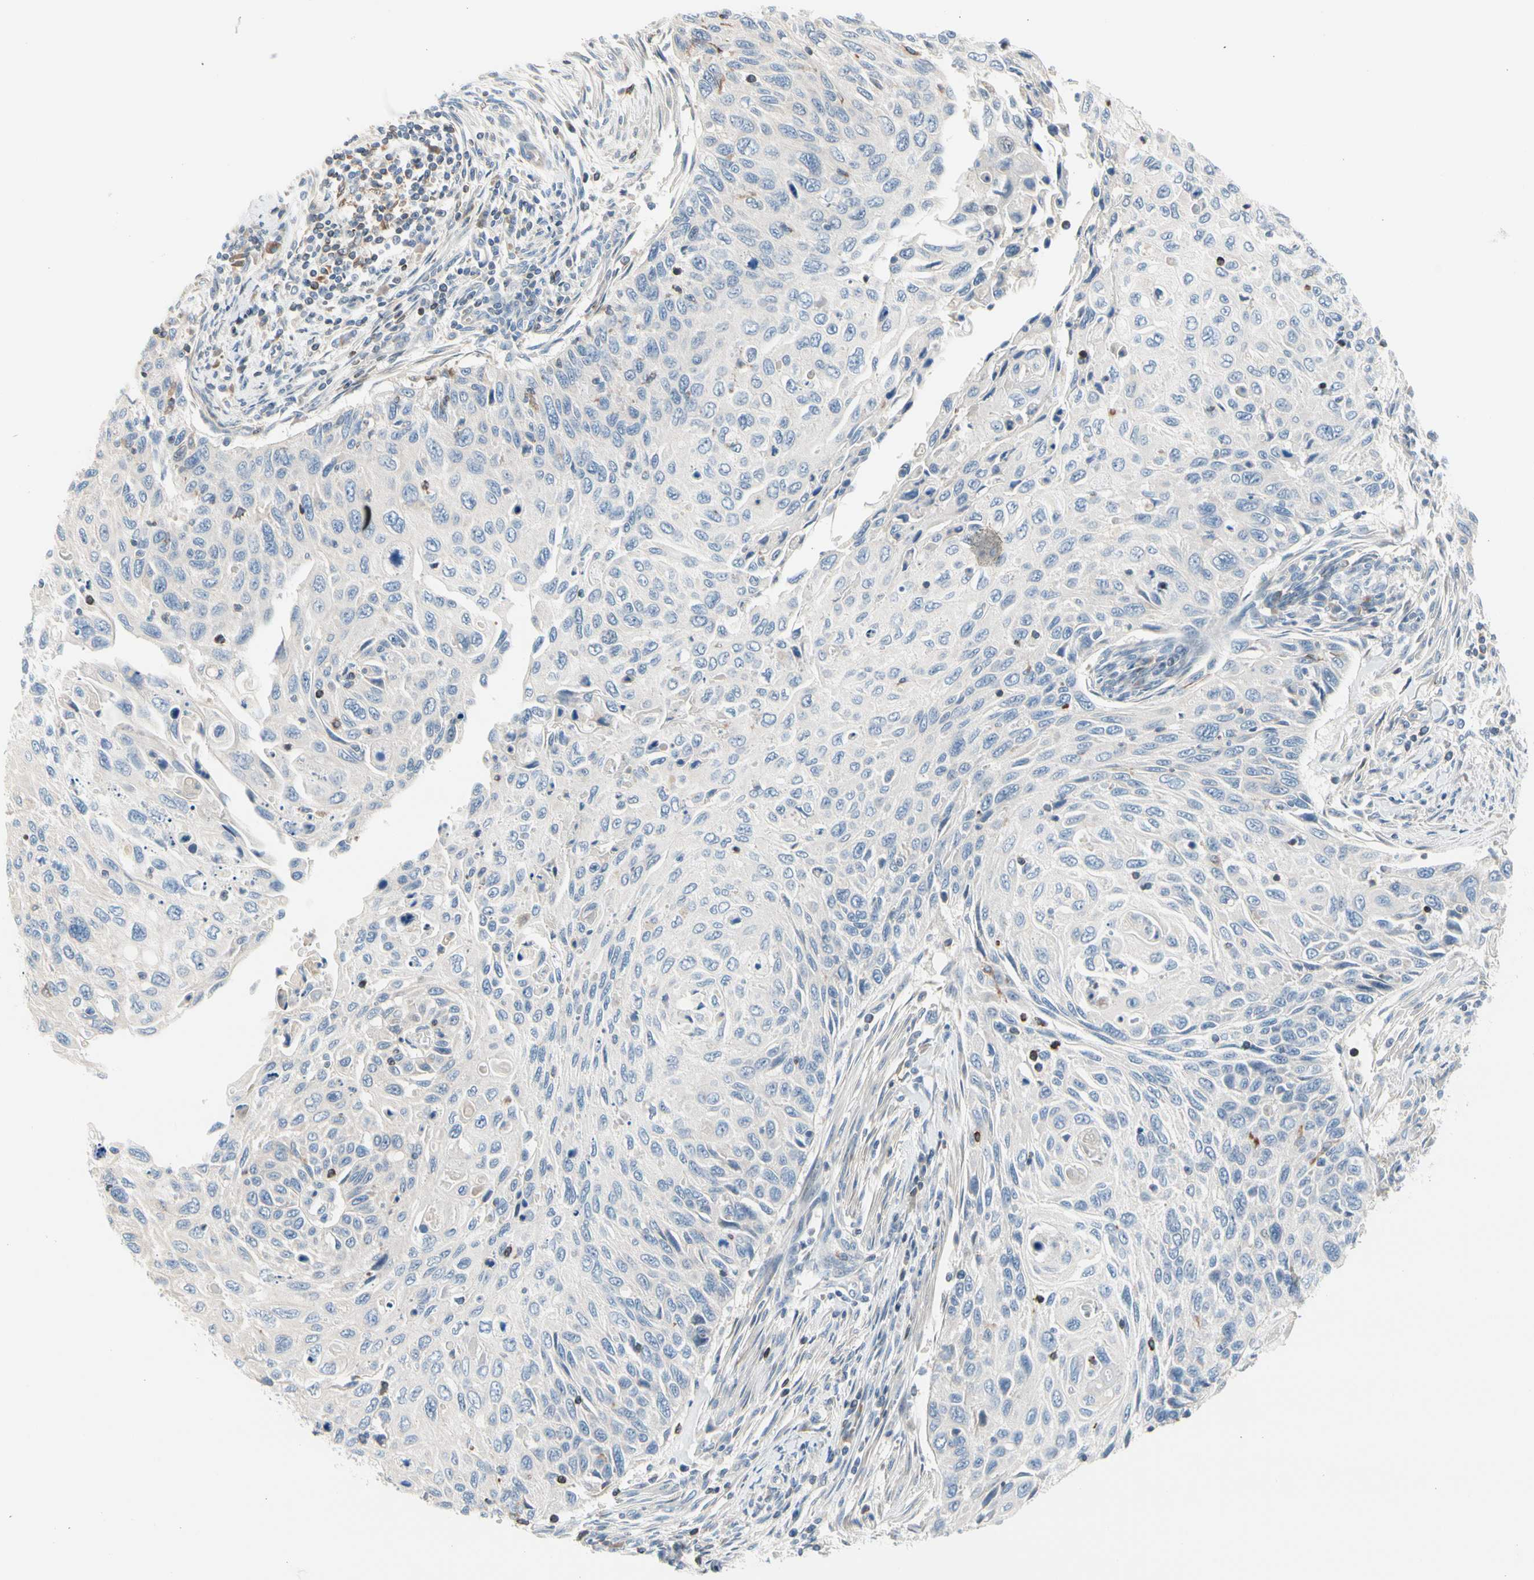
{"staining": {"intensity": "negative", "quantity": "none", "location": "none"}, "tissue": "cervical cancer", "cell_type": "Tumor cells", "image_type": "cancer", "snomed": [{"axis": "morphology", "description": "Squamous cell carcinoma, NOS"}, {"axis": "topography", "description": "Cervix"}], "caption": "Tumor cells show no significant protein staining in cervical cancer (squamous cell carcinoma).", "gene": "MAP3K3", "patient": {"sex": "female", "age": 70}}